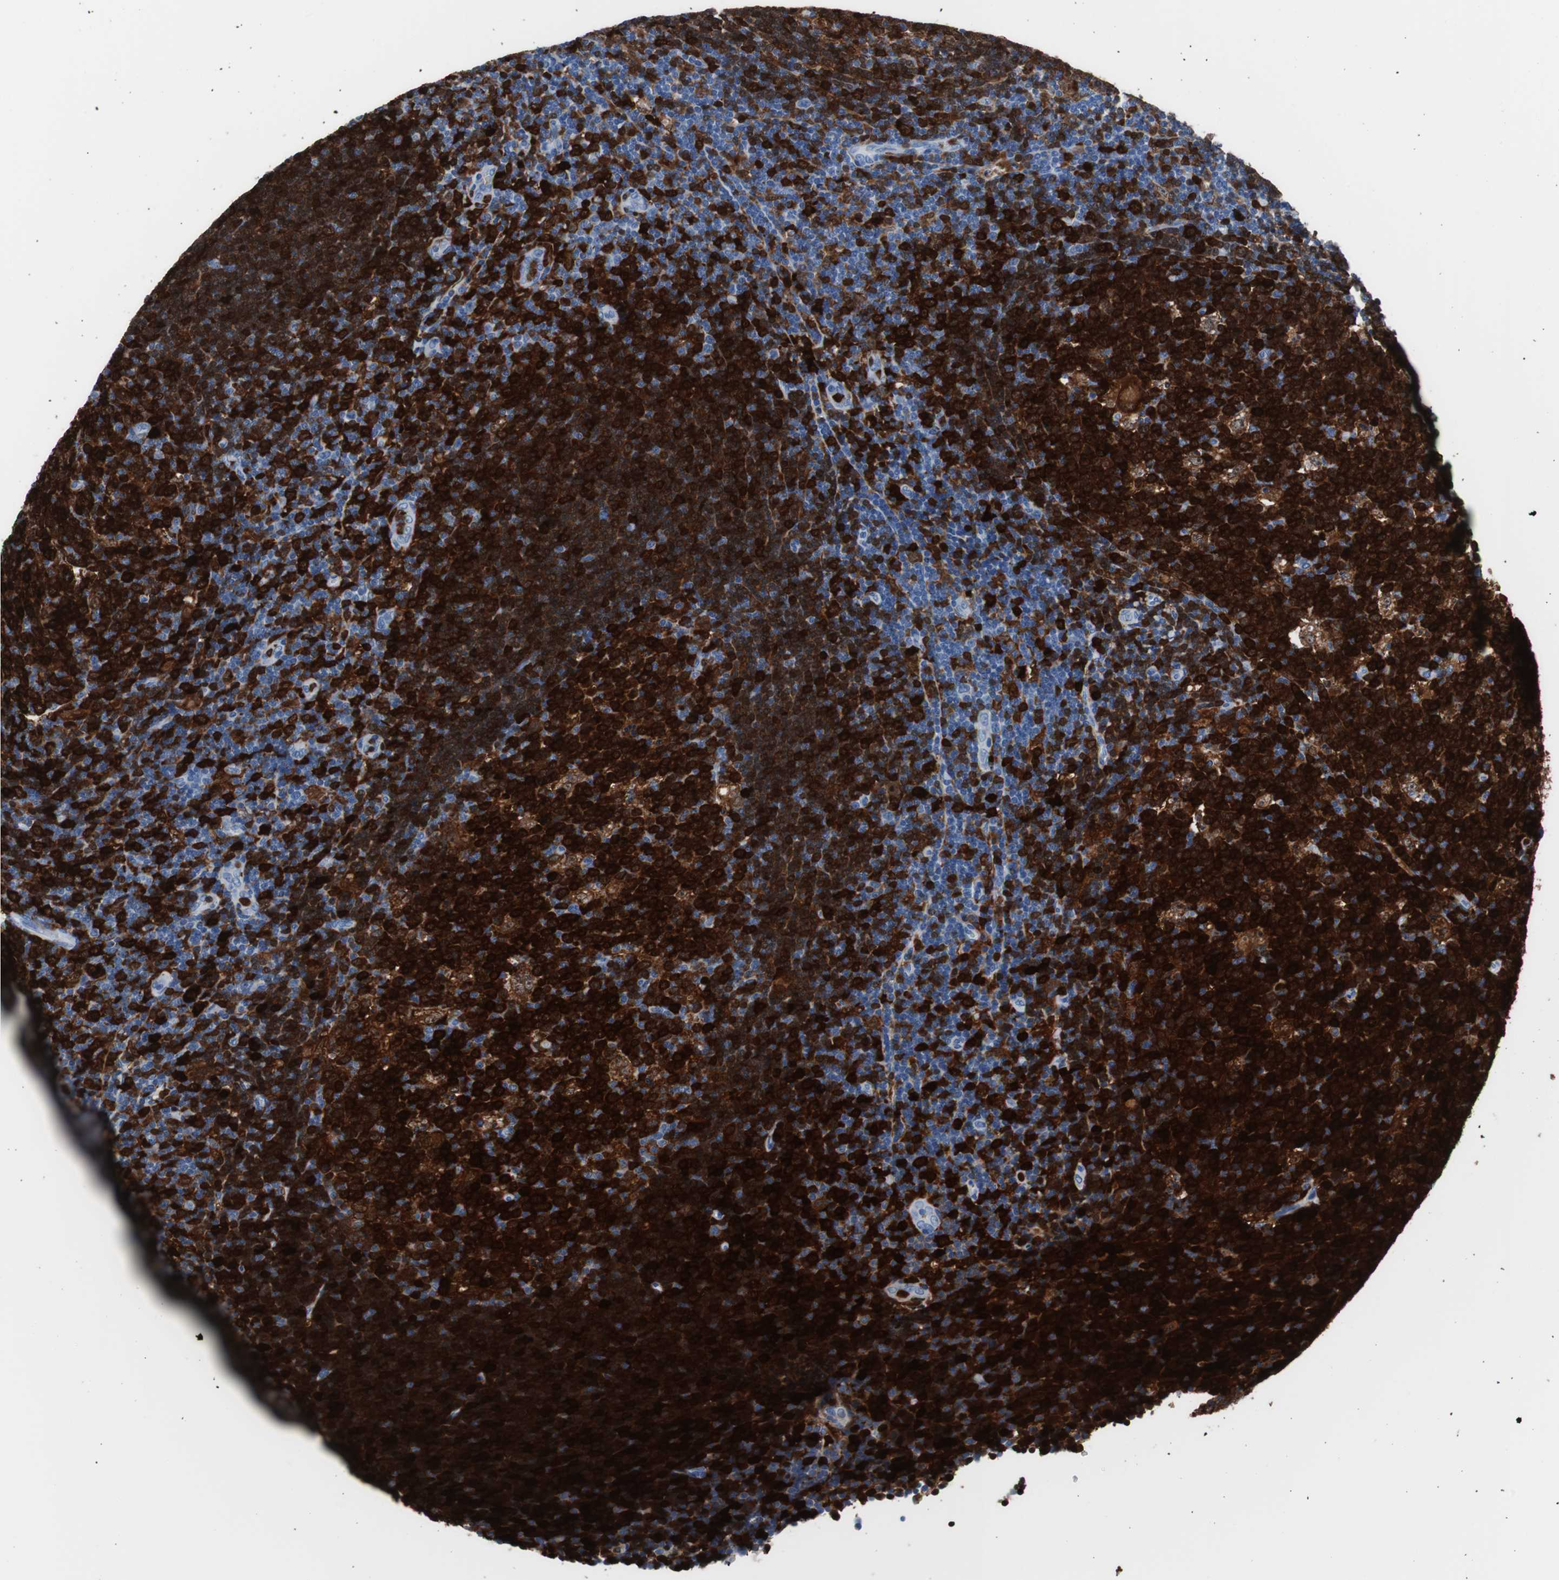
{"staining": {"intensity": "strong", "quantity": ">75%", "location": "cytoplasmic/membranous"}, "tissue": "lymph node", "cell_type": "Germinal center cells", "image_type": "normal", "snomed": [{"axis": "morphology", "description": "Normal tissue, NOS"}, {"axis": "topography", "description": "Lymph node"}, {"axis": "topography", "description": "Salivary gland"}], "caption": "Protein staining shows strong cytoplasmic/membranous staining in about >75% of germinal center cells in normal lymph node.", "gene": "SYK", "patient": {"sex": "male", "age": 8}}